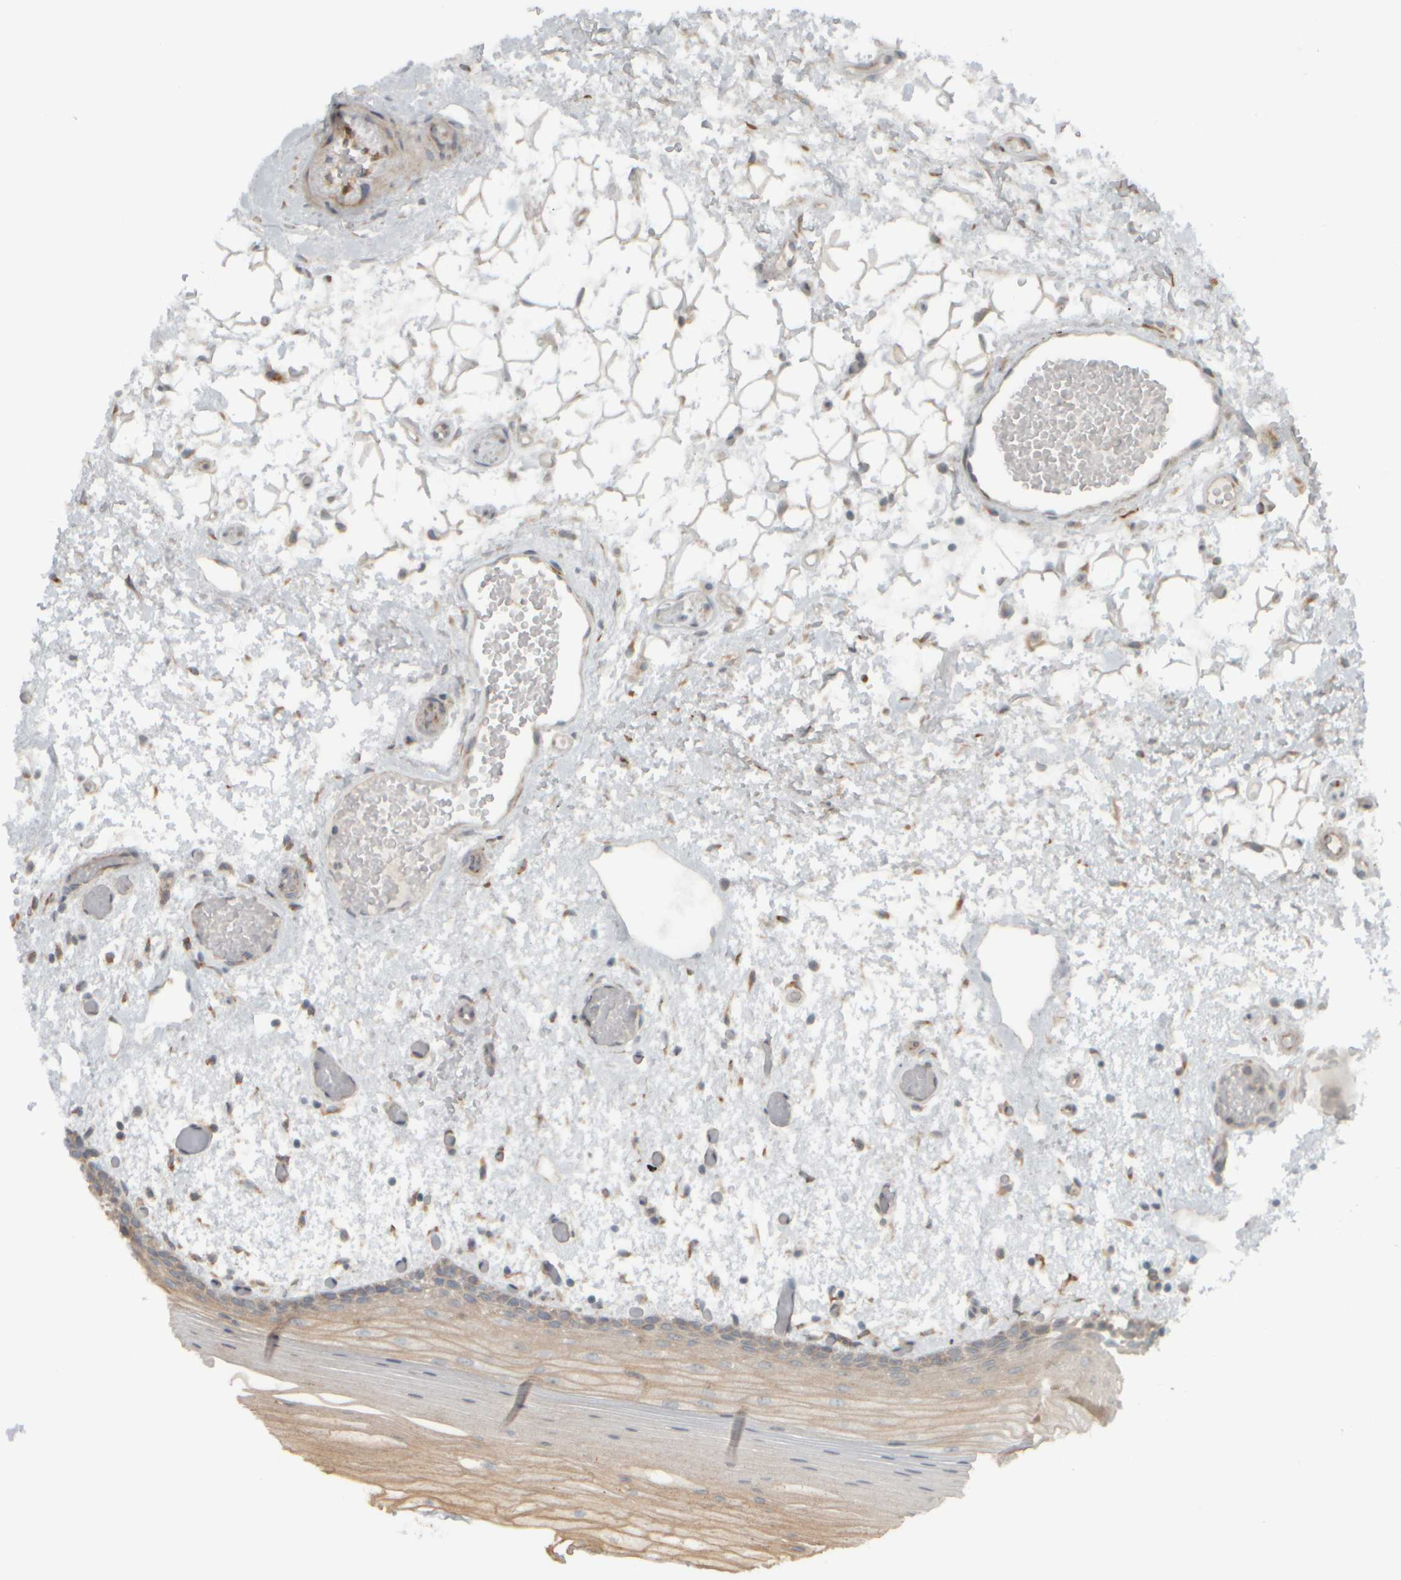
{"staining": {"intensity": "weak", "quantity": ">75%", "location": "cytoplasmic/membranous"}, "tissue": "oral mucosa", "cell_type": "Squamous epithelial cells", "image_type": "normal", "snomed": [{"axis": "morphology", "description": "Normal tissue, NOS"}, {"axis": "topography", "description": "Oral tissue"}], "caption": "Immunohistochemistry histopathology image of normal oral mucosa: human oral mucosa stained using immunohistochemistry (IHC) demonstrates low levels of weak protein expression localized specifically in the cytoplasmic/membranous of squamous epithelial cells, appearing as a cytoplasmic/membranous brown color.", "gene": "HGS", "patient": {"sex": "male", "age": 52}}